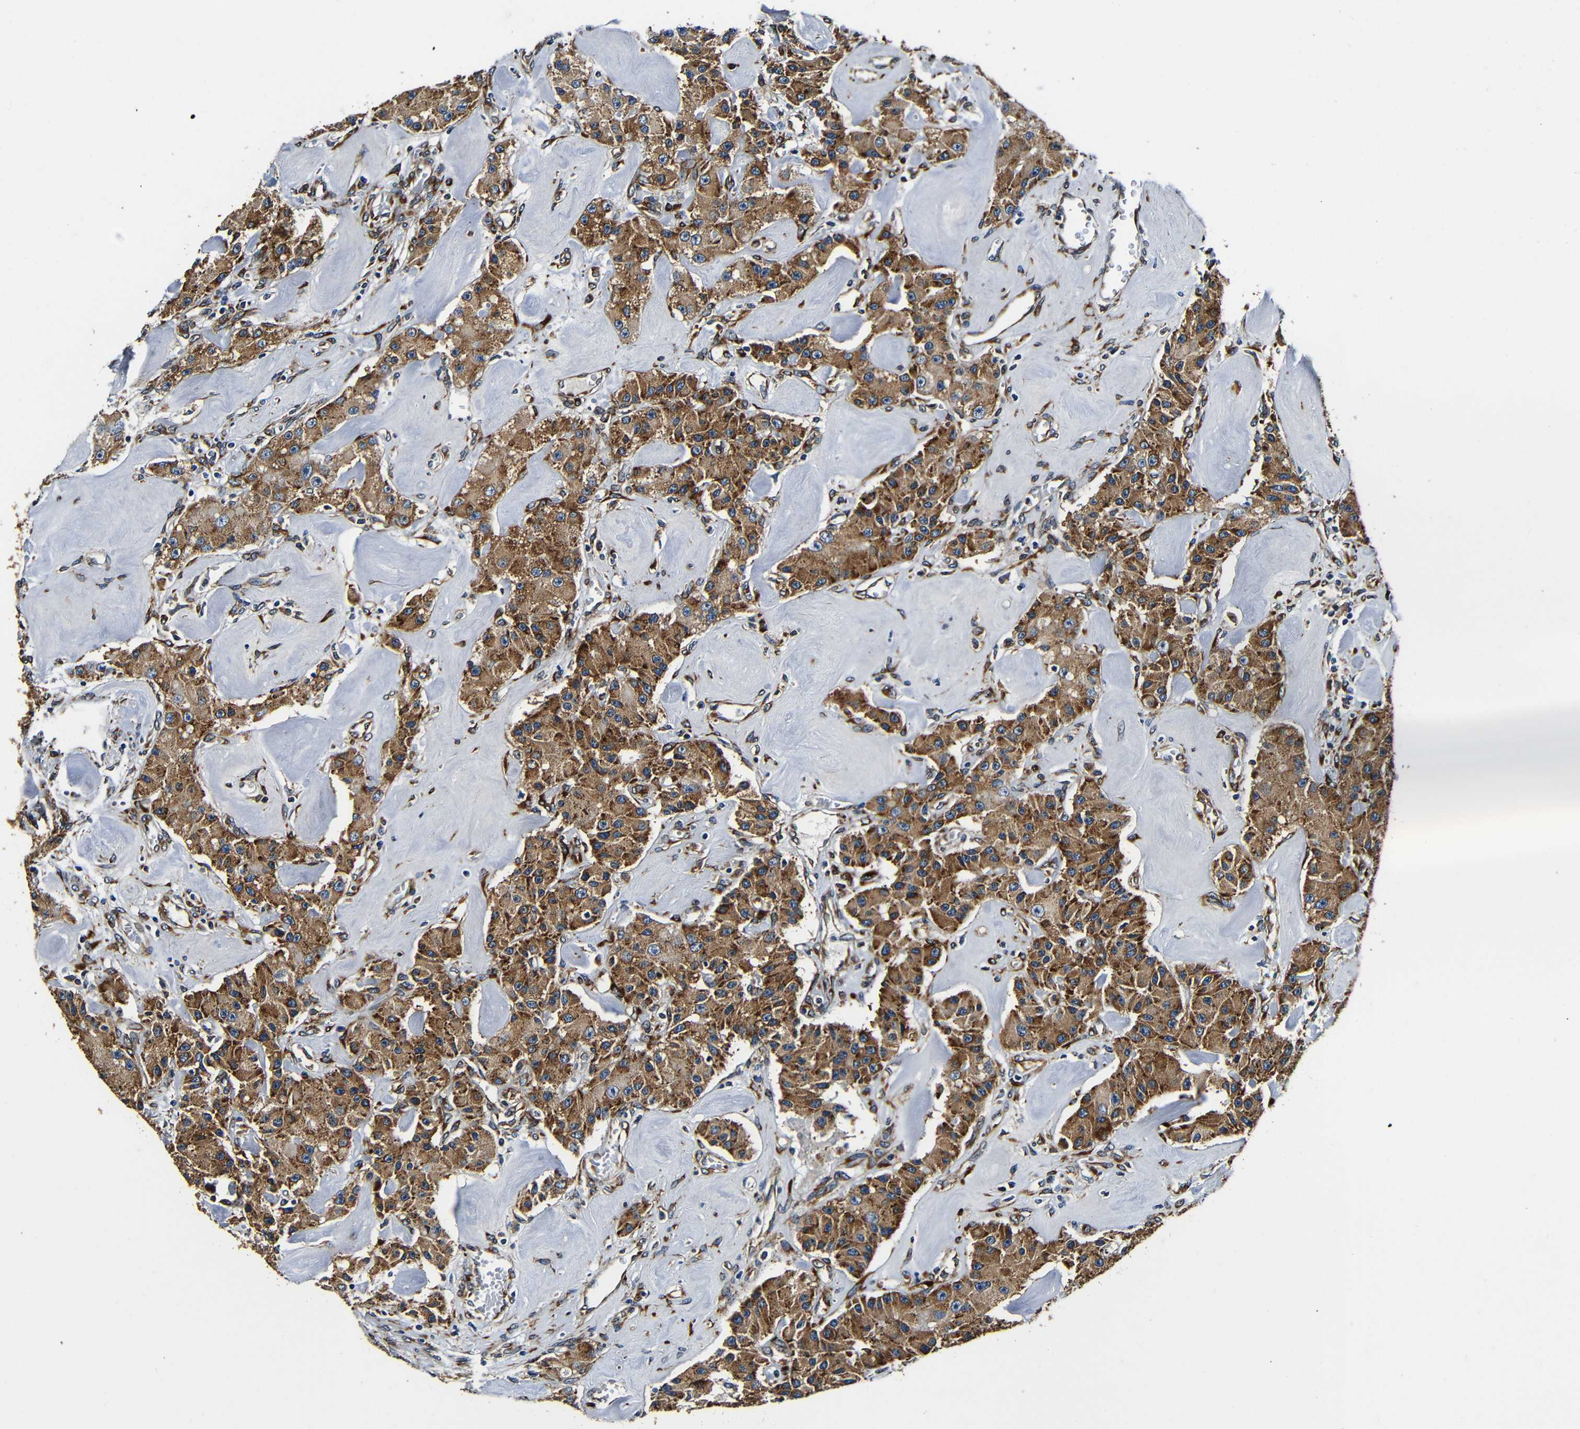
{"staining": {"intensity": "moderate", "quantity": ">75%", "location": "cytoplasmic/membranous"}, "tissue": "carcinoid", "cell_type": "Tumor cells", "image_type": "cancer", "snomed": [{"axis": "morphology", "description": "Carcinoid, malignant, NOS"}, {"axis": "topography", "description": "Pancreas"}], "caption": "Malignant carcinoid stained with DAB (3,3'-diaminobenzidine) immunohistochemistry exhibits medium levels of moderate cytoplasmic/membranous staining in about >75% of tumor cells.", "gene": "RRBP1", "patient": {"sex": "male", "age": 41}}